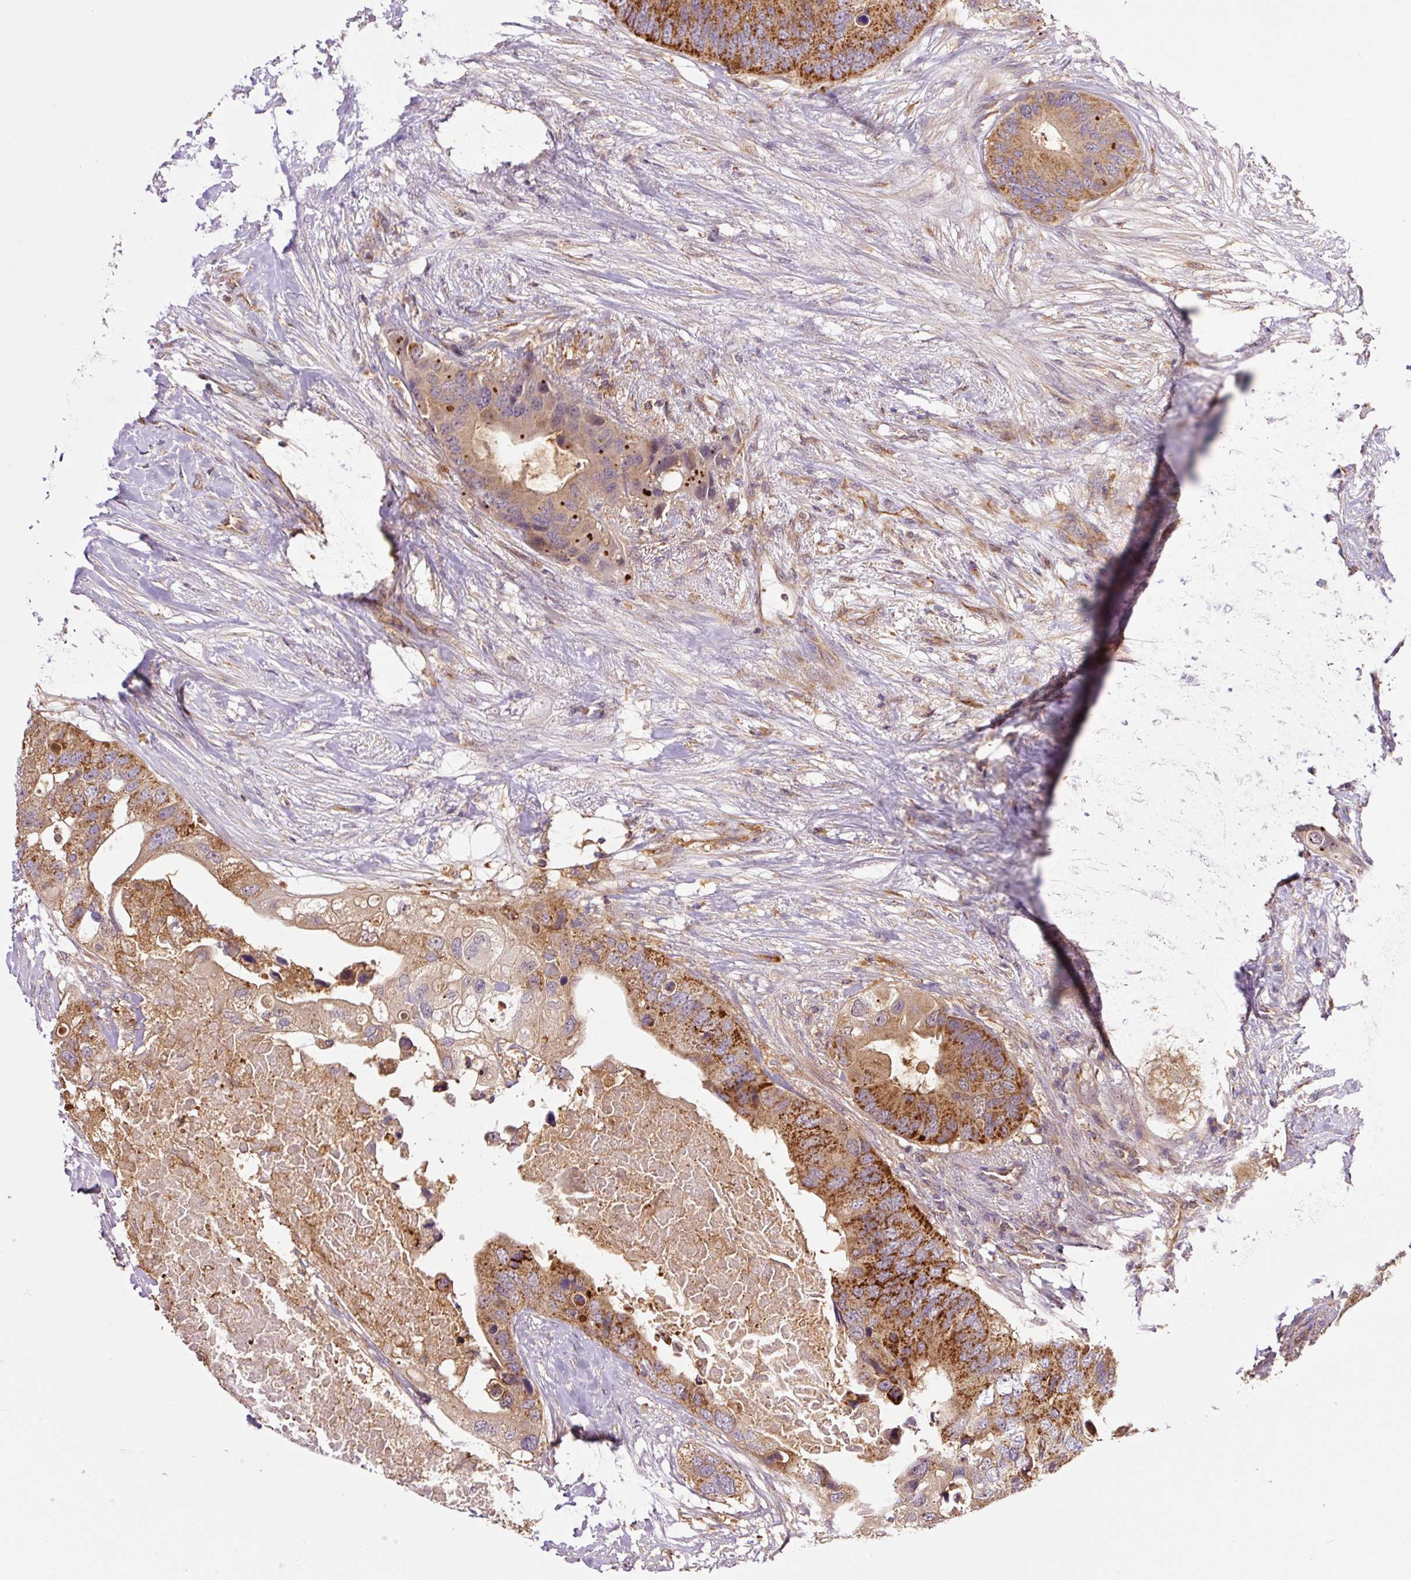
{"staining": {"intensity": "moderate", "quantity": ">75%", "location": "cytoplasmic/membranous"}, "tissue": "colorectal cancer", "cell_type": "Tumor cells", "image_type": "cancer", "snomed": [{"axis": "morphology", "description": "Adenocarcinoma, NOS"}, {"axis": "topography", "description": "Colon"}], "caption": "About >75% of tumor cells in human colorectal adenocarcinoma show moderate cytoplasmic/membranous protein staining as visualized by brown immunohistochemical staining.", "gene": "PCK2", "patient": {"sex": "male", "age": 71}}